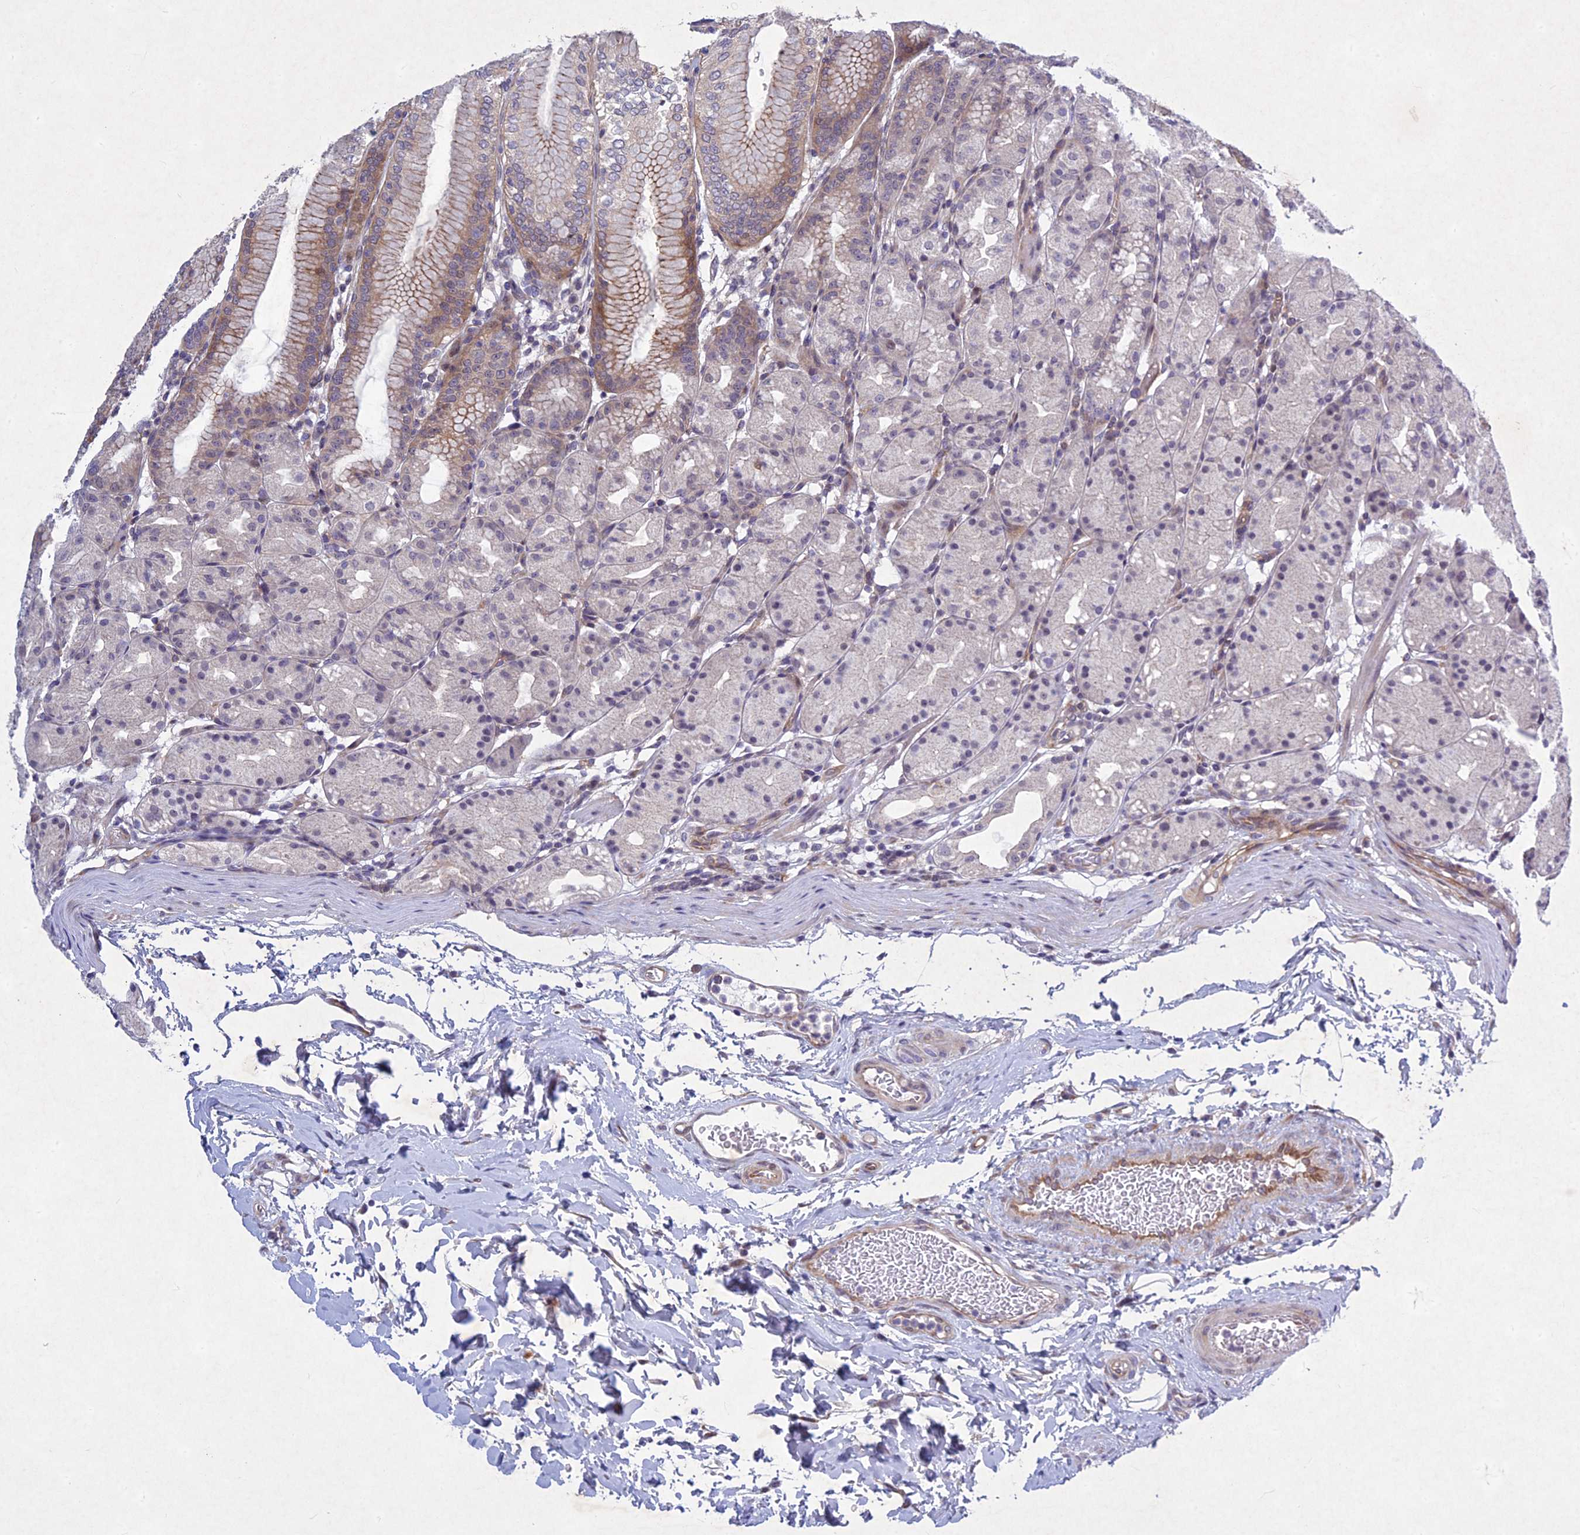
{"staining": {"intensity": "moderate", "quantity": "25%-75%", "location": "cytoplasmic/membranous"}, "tissue": "stomach", "cell_type": "Glandular cells", "image_type": "normal", "snomed": [{"axis": "morphology", "description": "Normal tissue, NOS"}, {"axis": "topography", "description": "Stomach, upper"}], "caption": "Stomach stained for a protein (brown) exhibits moderate cytoplasmic/membranous positive positivity in approximately 25%-75% of glandular cells.", "gene": "PTHLH", "patient": {"sex": "male", "age": 48}}